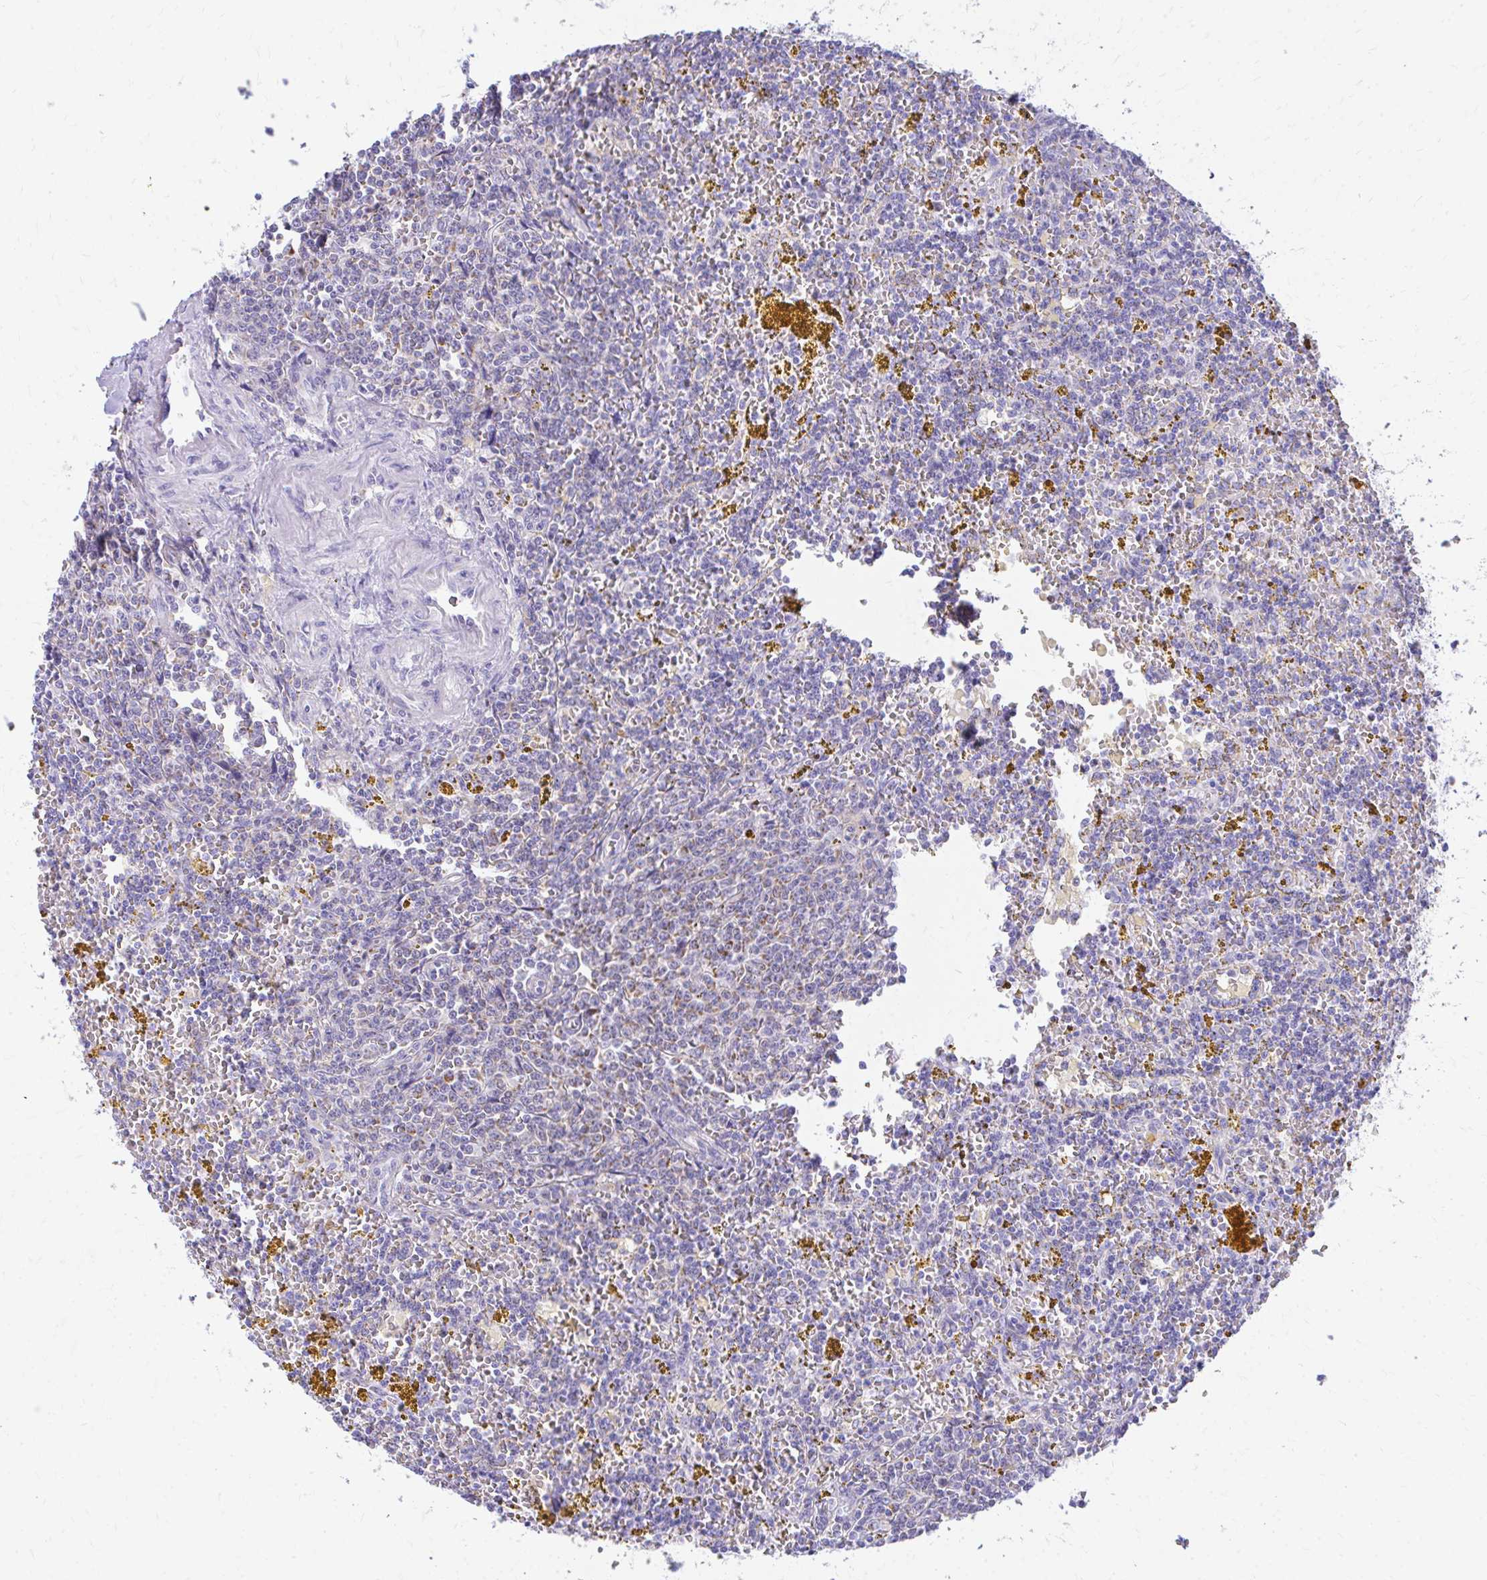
{"staining": {"intensity": "negative", "quantity": "none", "location": "none"}, "tissue": "lymphoma", "cell_type": "Tumor cells", "image_type": "cancer", "snomed": [{"axis": "morphology", "description": "Malignant lymphoma, non-Hodgkin's type, Low grade"}, {"axis": "topography", "description": "Spleen"}, {"axis": "topography", "description": "Lymph node"}], "caption": "This is a histopathology image of immunohistochemistry (IHC) staining of low-grade malignant lymphoma, non-Hodgkin's type, which shows no positivity in tumor cells.", "gene": "MRPL19", "patient": {"sex": "female", "age": 66}}